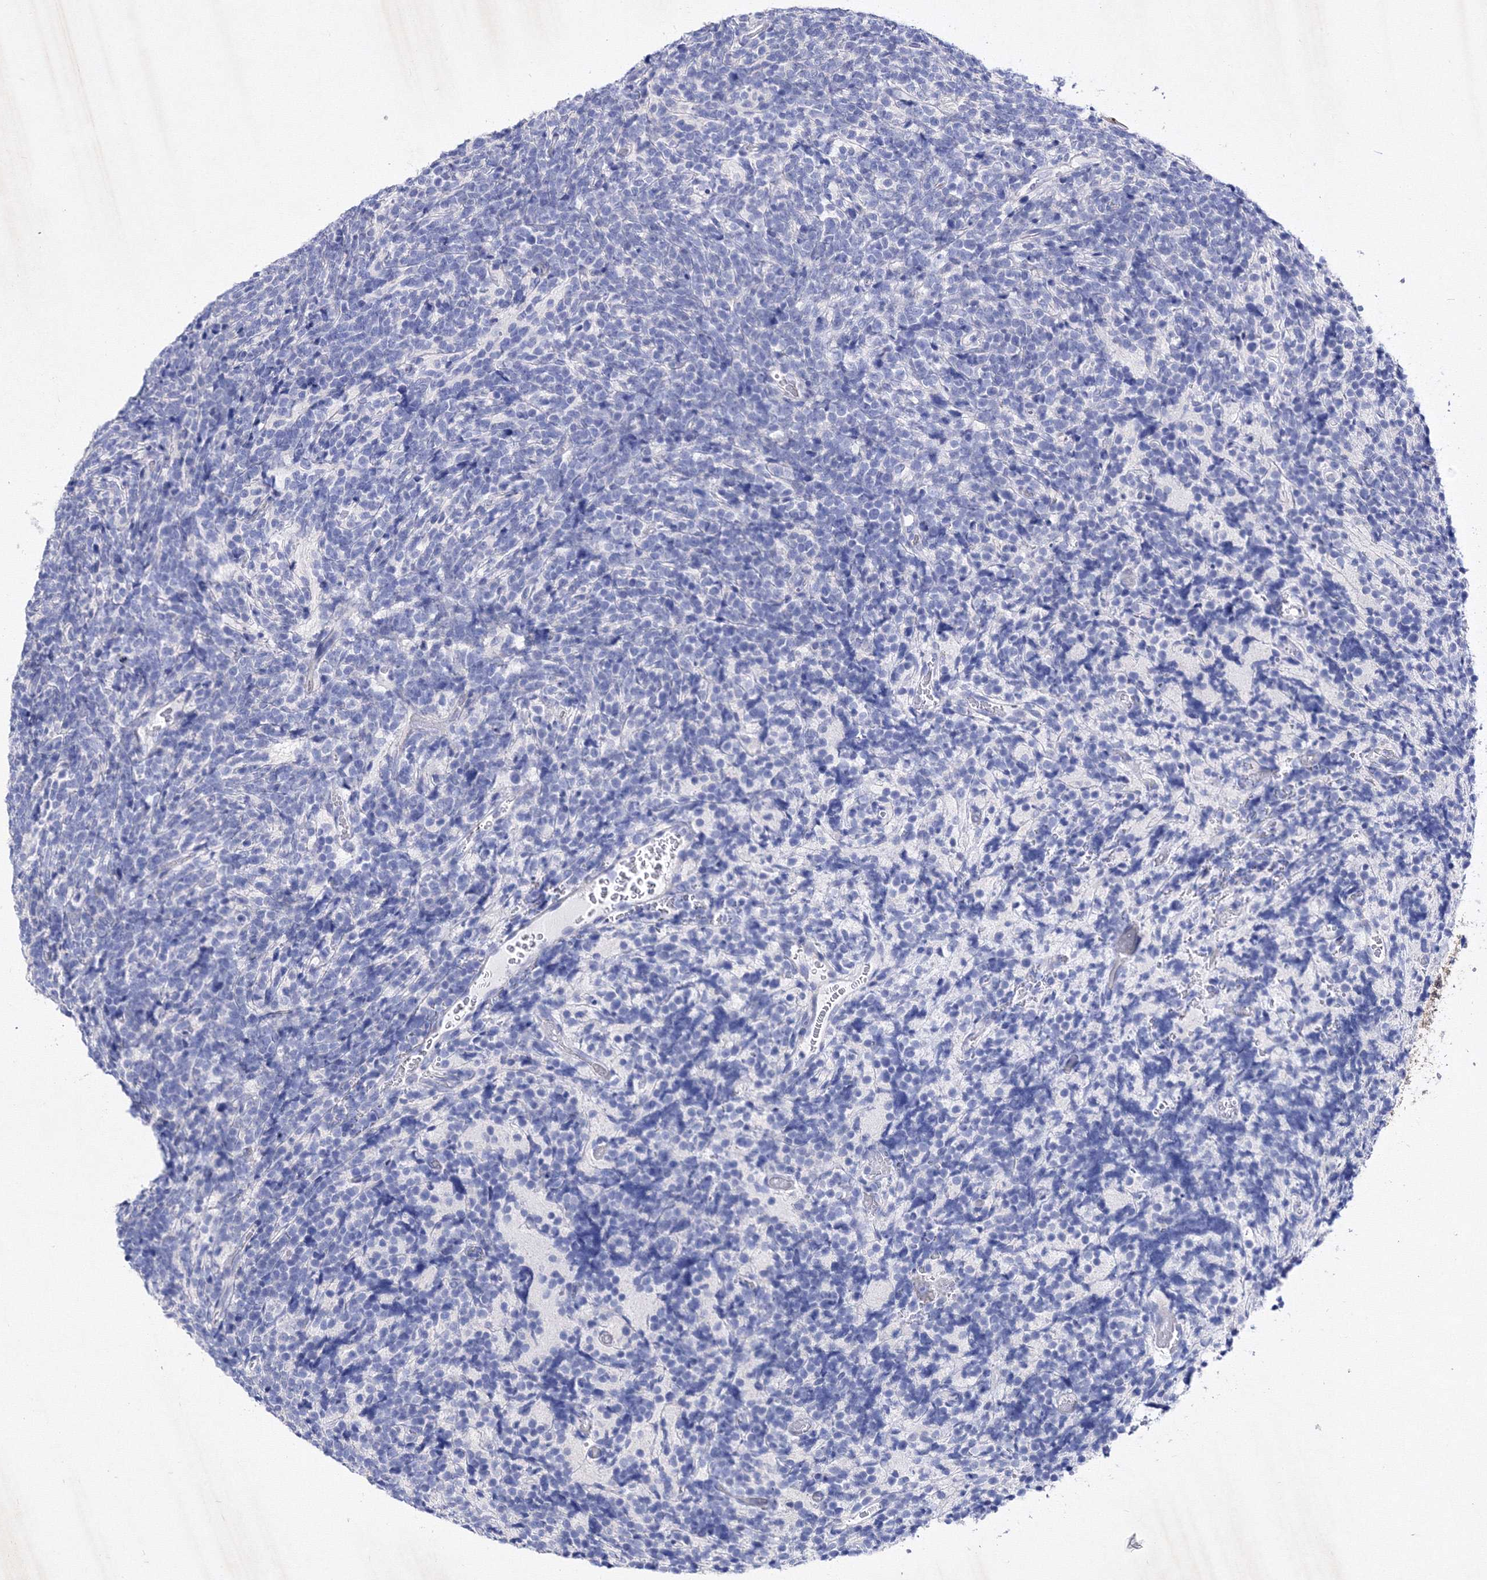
{"staining": {"intensity": "negative", "quantity": "none", "location": "none"}, "tissue": "glioma", "cell_type": "Tumor cells", "image_type": "cancer", "snomed": [{"axis": "morphology", "description": "Glioma, malignant, Low grade"}, {"axis": "topography", "description": "Brain"}], "caption": "Glioma was stained to show a protein in brown. There is no significant staining in tumor cells.", "gene": "GPN1", "patient": {"sex": "female", "age": 1}}